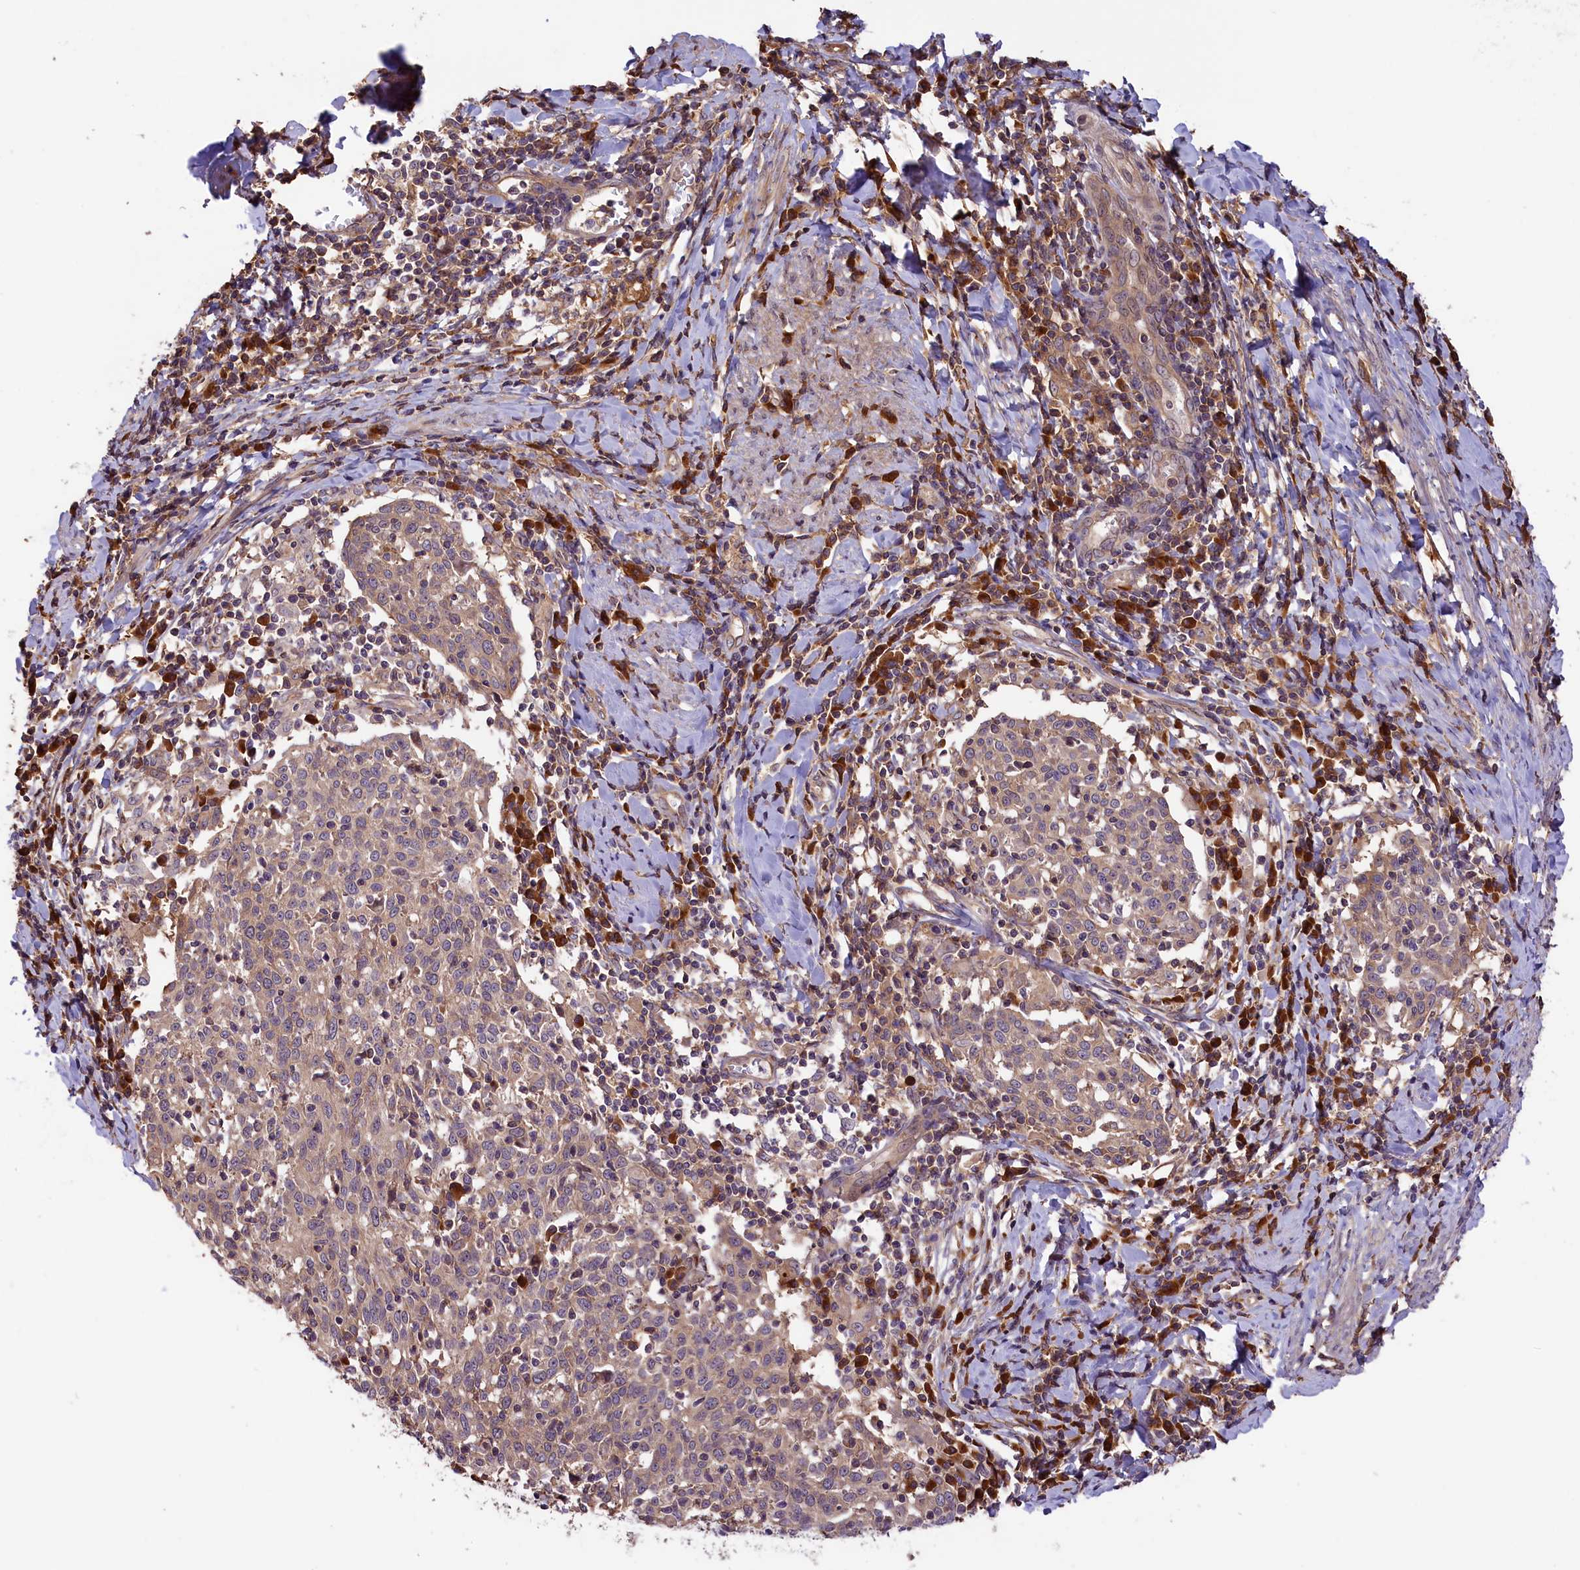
{"staining": {"intensity": "weak", "quantity": "25%-75%", "location": "cytoplasmic/membranous"}, "tissue": "cervical cancer", "cell_type": "Tumor cells", "image_type": "cancer", "snomed": [{"axis": "morphology", "description": "Squamous cell carcinoma, NOS"}, {"axis": "topography", "description": "Cervix"}], "caption": "IHC staining of cervical cancer, which demonstrates low levels of weak cytoplasmic/membranous staining in about 25%-75% of tumor cells indicating weak cytoplasmic/membranous protein positivity. The staining was performed using DAB (3,3'-diaminobenzidine) (brown) for protein detection and nuclei were counterstained in hematoxylin (blue).", "gene": "SETD6", "patient": {"sex": "female", "age": 52}}